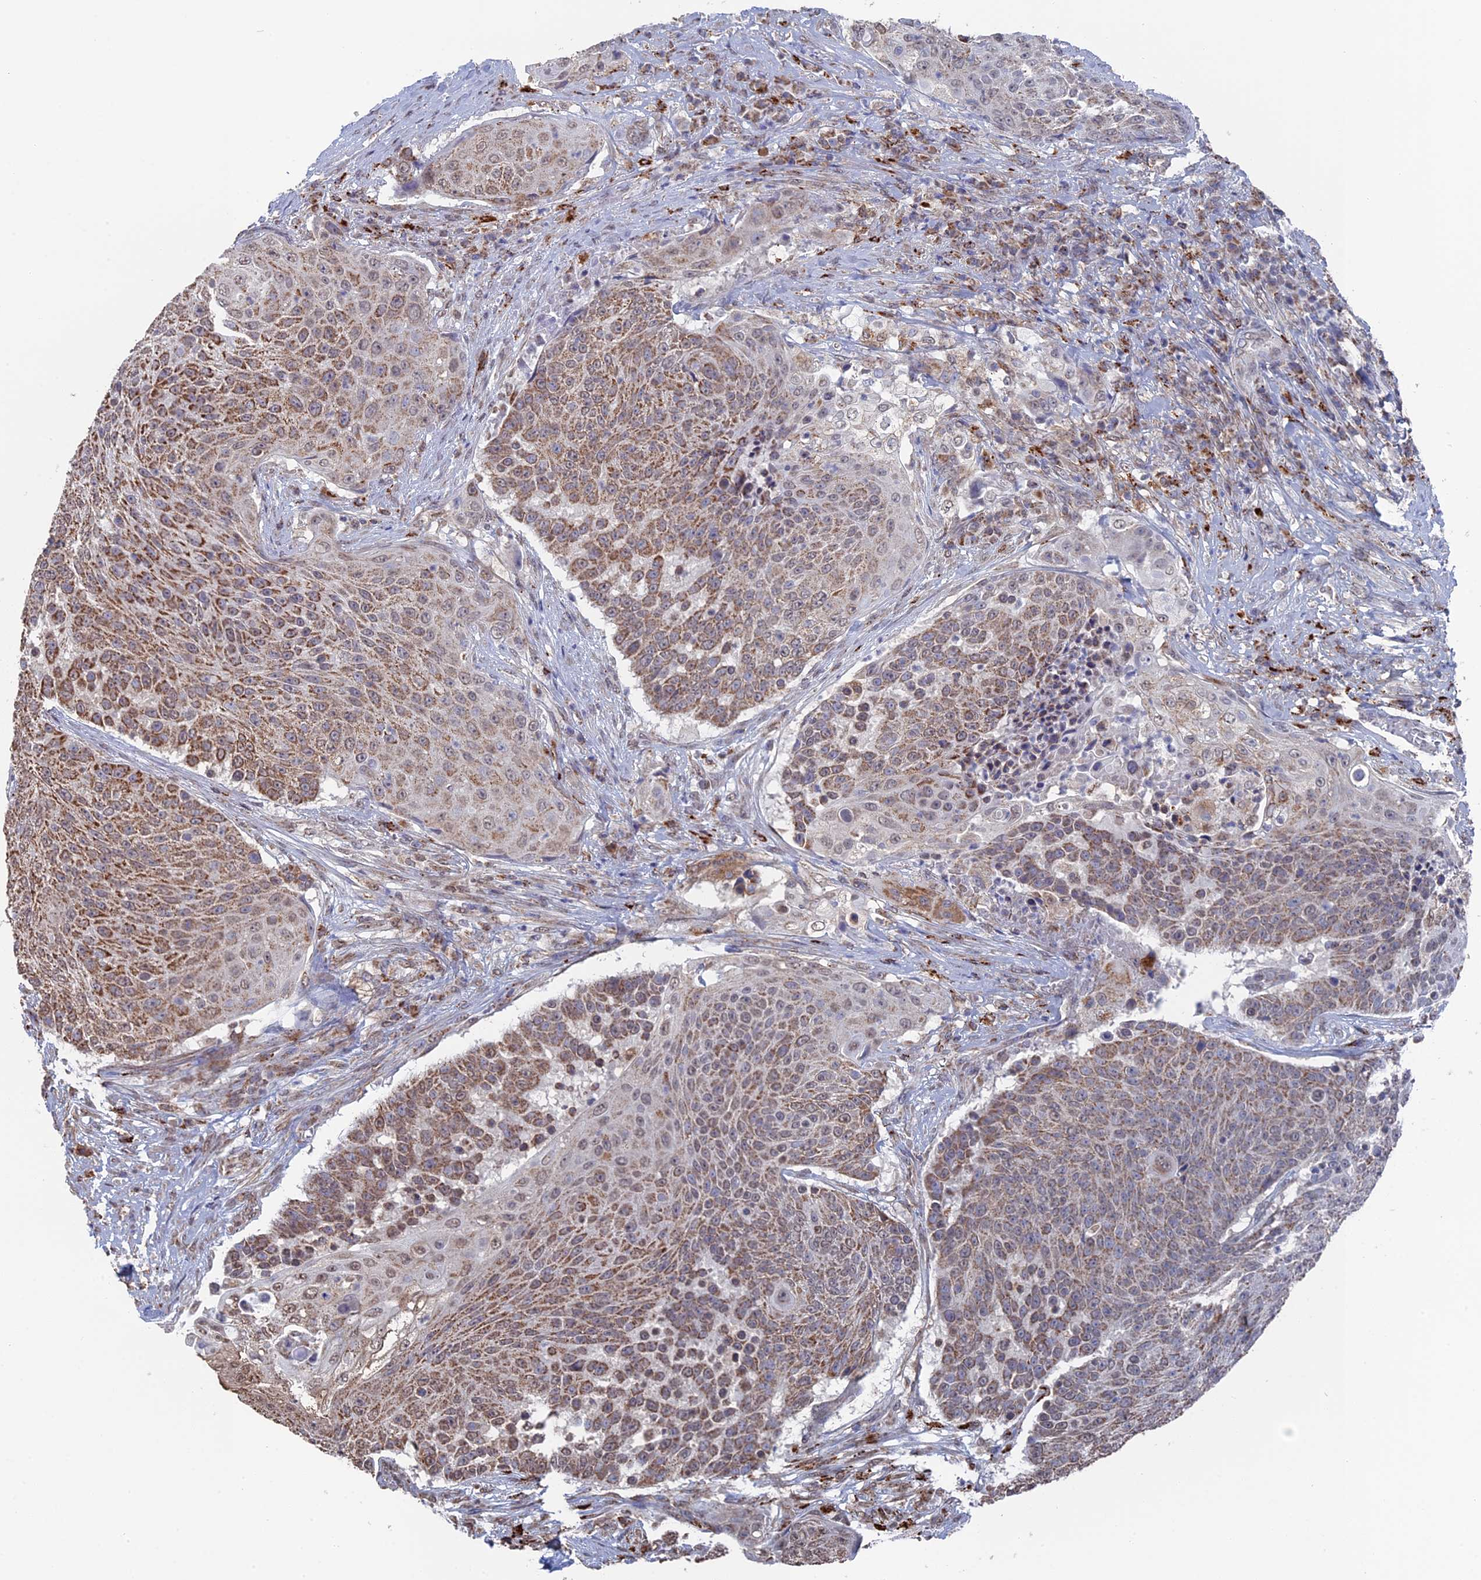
{"staining": {"intensity": "moderate", "quantity": "25%-75%", "location": "cytoplasmic/membranous"}, "tissue": "urothelial cancer", "cell_type": "Tumor cells", "image_type": "cancer", "snomed": [{"axis": "morphology", "description": "Urothelial carcinoma, High grade"}, {"axis": "topography", "description": "Urinary bladder"}], "caption": "A brown stain shows moderate cytoplasmic/membranous positivity of a protein in urothelial cancer tumor cells. (IHC, brightfield microscopy, high magnification).", "gene": "SMG9", "patient": {"sex": "female", "age": 63}}